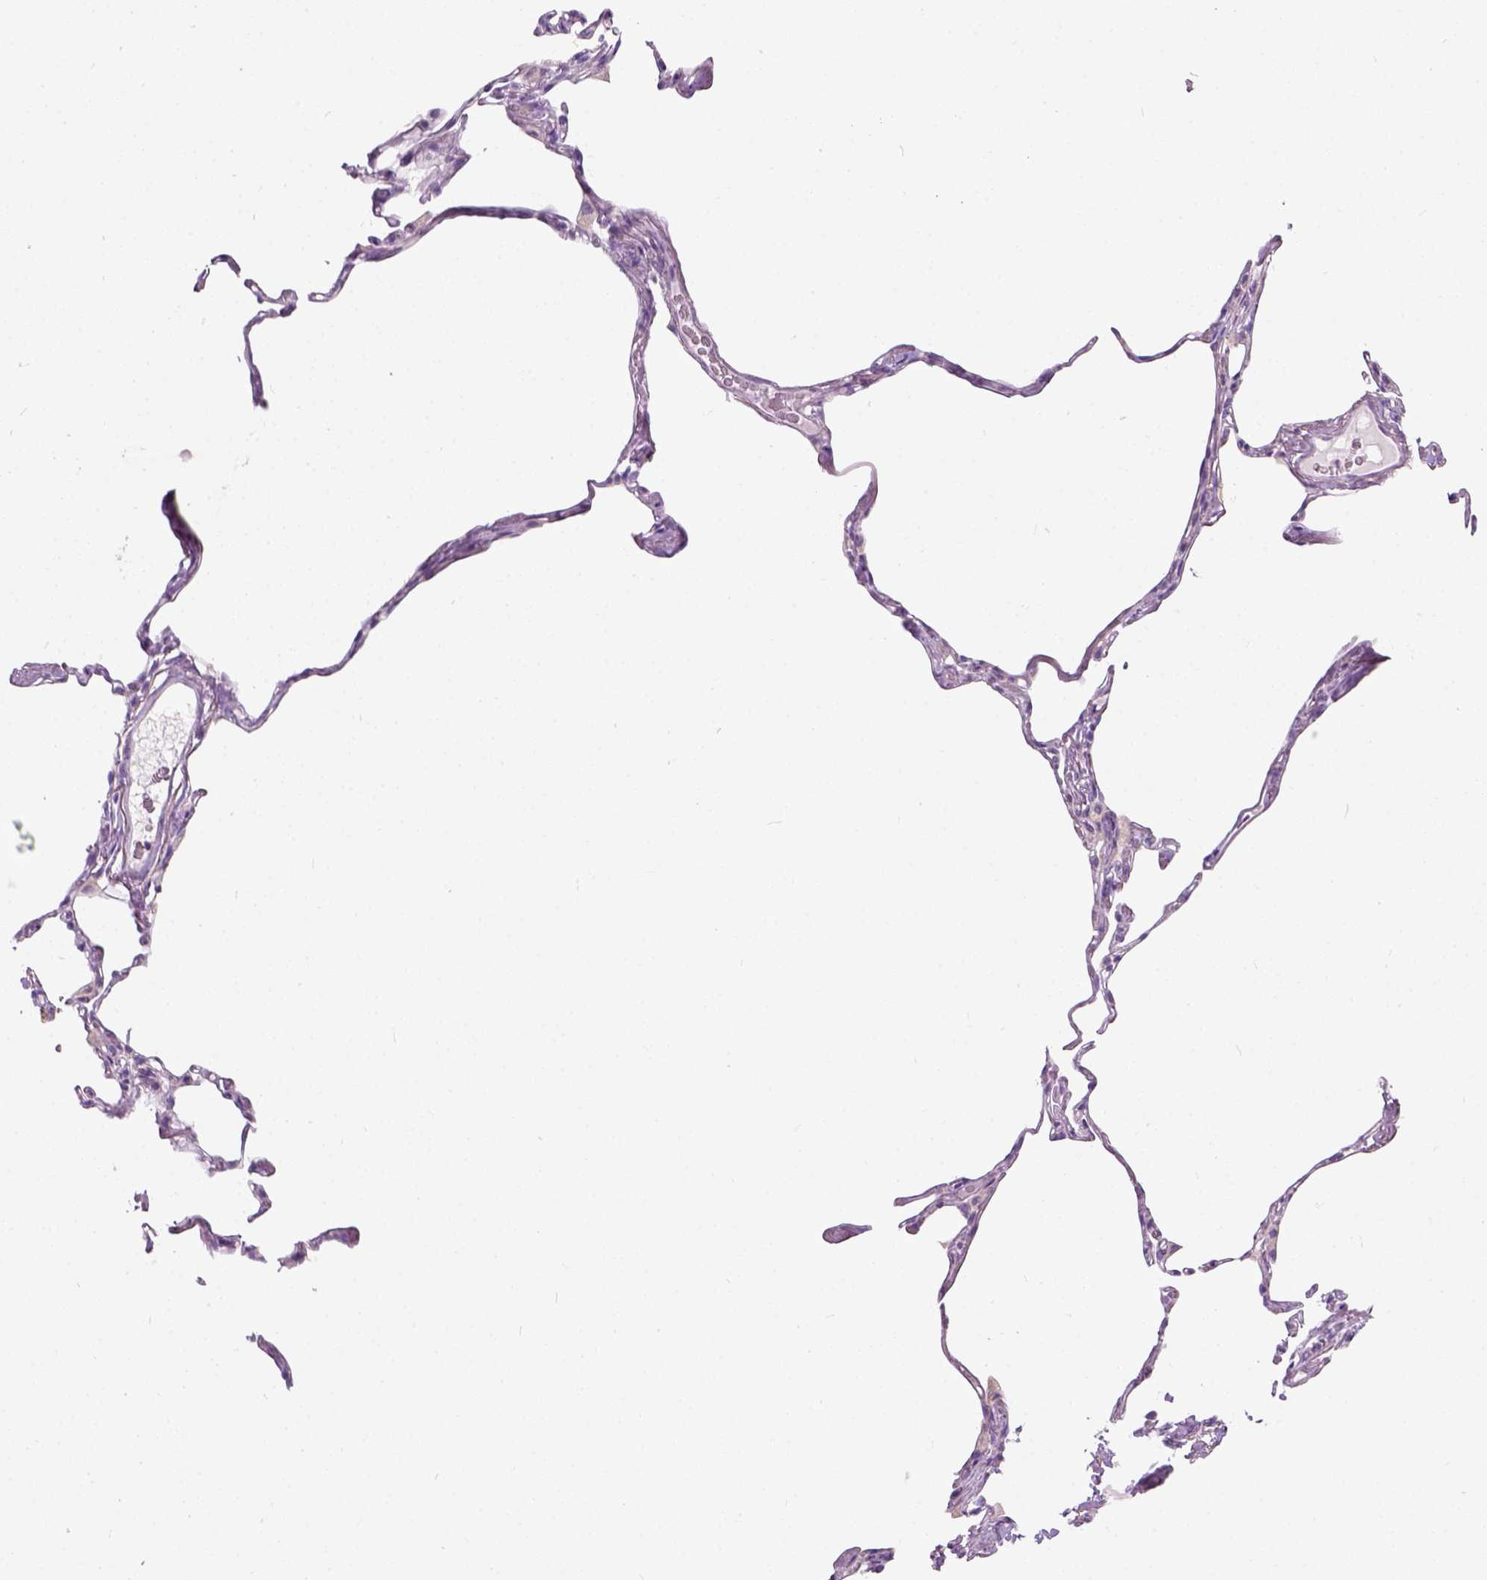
{"staining": {"intensity": "negative", "quantity": "none", "location": "none"}, "tissue": "lung", "cell_type": "Alveolar cells", "image_type": "normal", "snomed": [{"axis": "morphology", "description": "Normal tissue, NOS"}, {"axis": "topography", "description": "Lung"}], "caption": "Immunohistochemistry (IHC) of benign lung displays no expression in alveolar cells.", "gene": "TRIM72", "patient": {"sex": "male", "age": 65}}